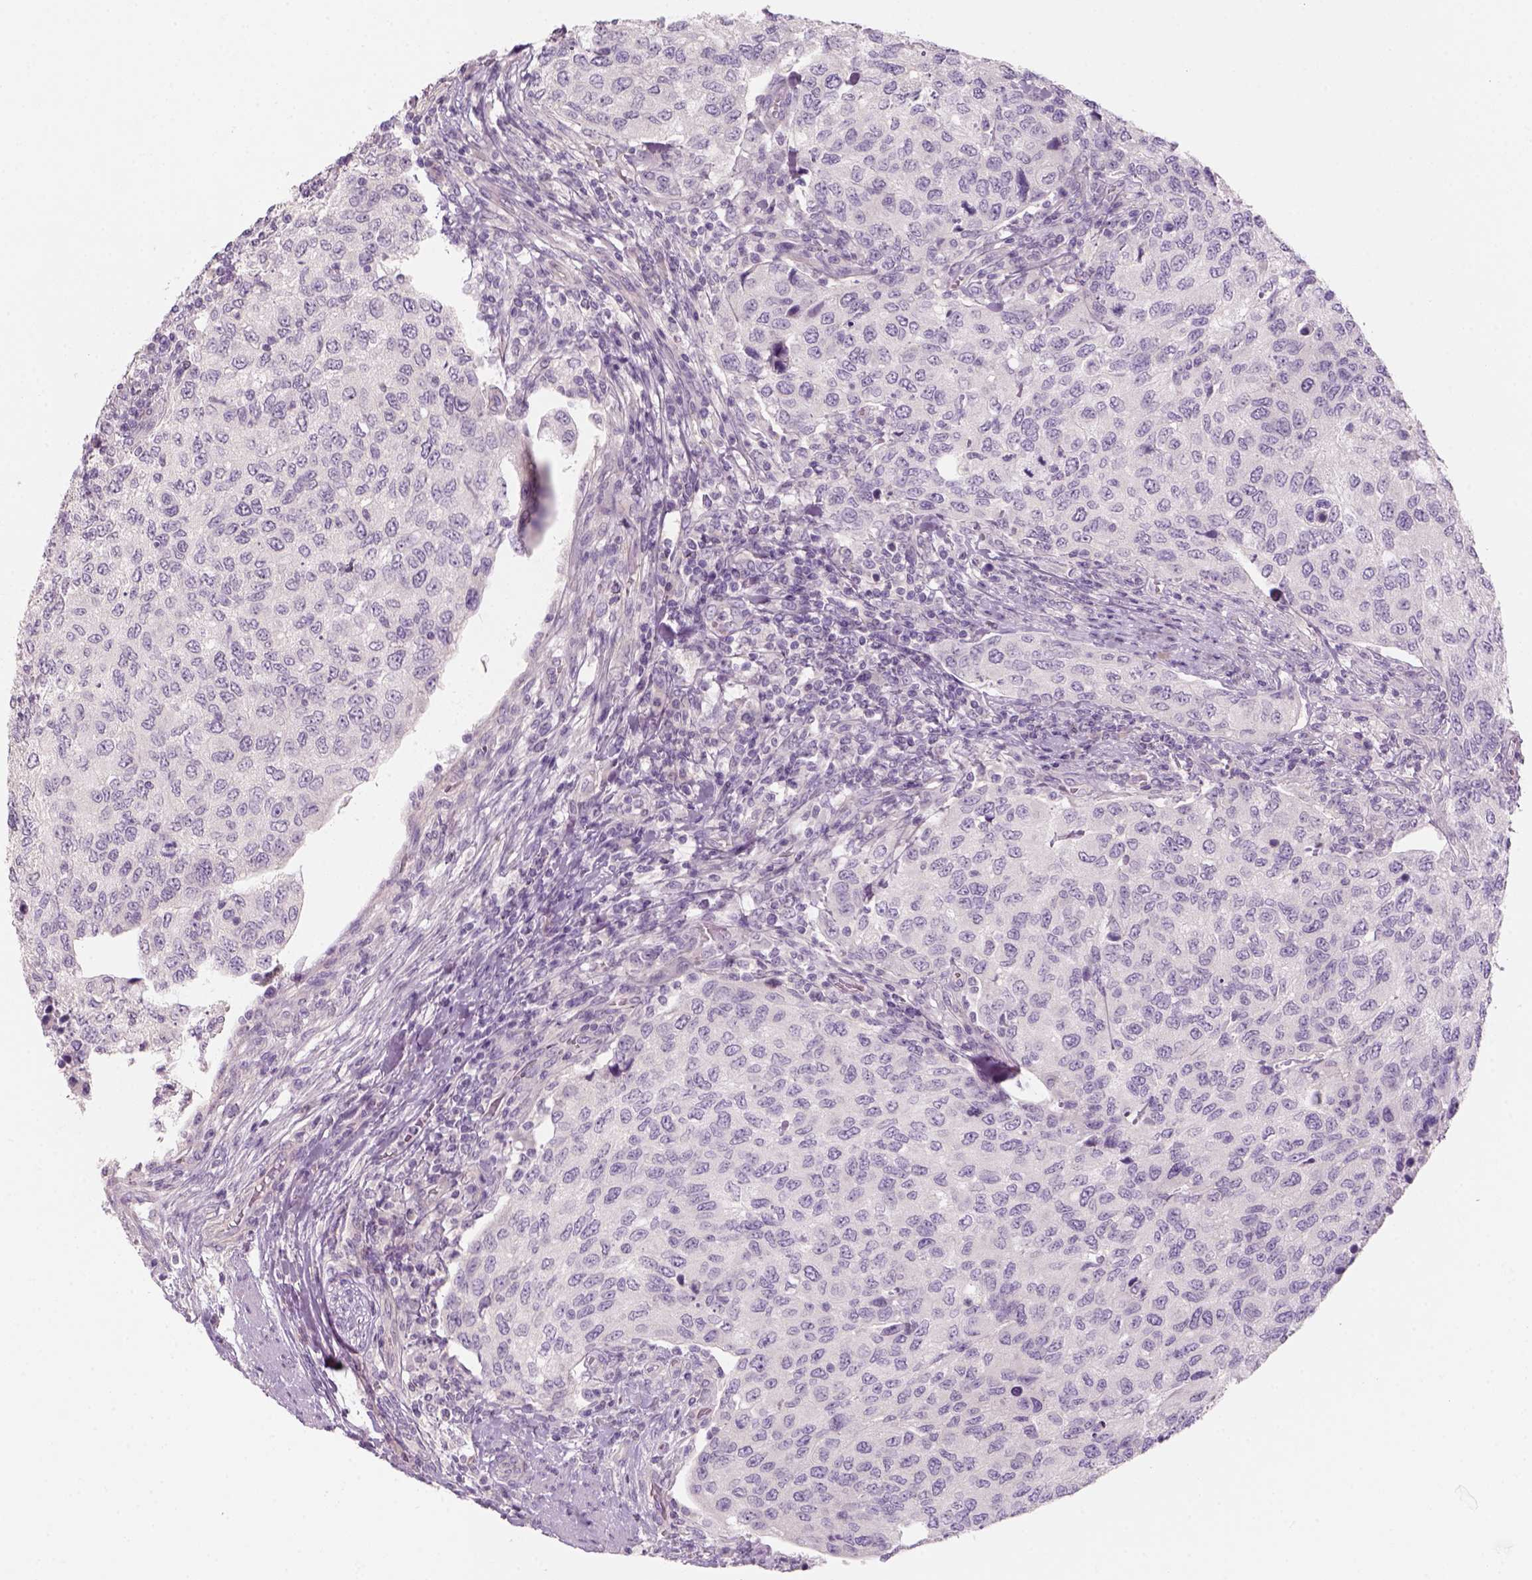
{"staining": {"intensity": "negative", "quantity": "none", "location": "none"}, "tissue": "urothelial cancer", "cell_type": "Tumor cells", "image_type": "cancer", "snomed": [{"axis": "morphology", "description": "Urothelial carcinoma, High grade"}, {"axis": "topography", "description": "Urinary bladder"}], "caption": "This is an immunohistochemistry photomicrograph of human urothelial carcinoma (high-grade). There is no positivity in tumor cells.", "gene": "KRT25", "patient": {"sex": "female", "age": 78}}